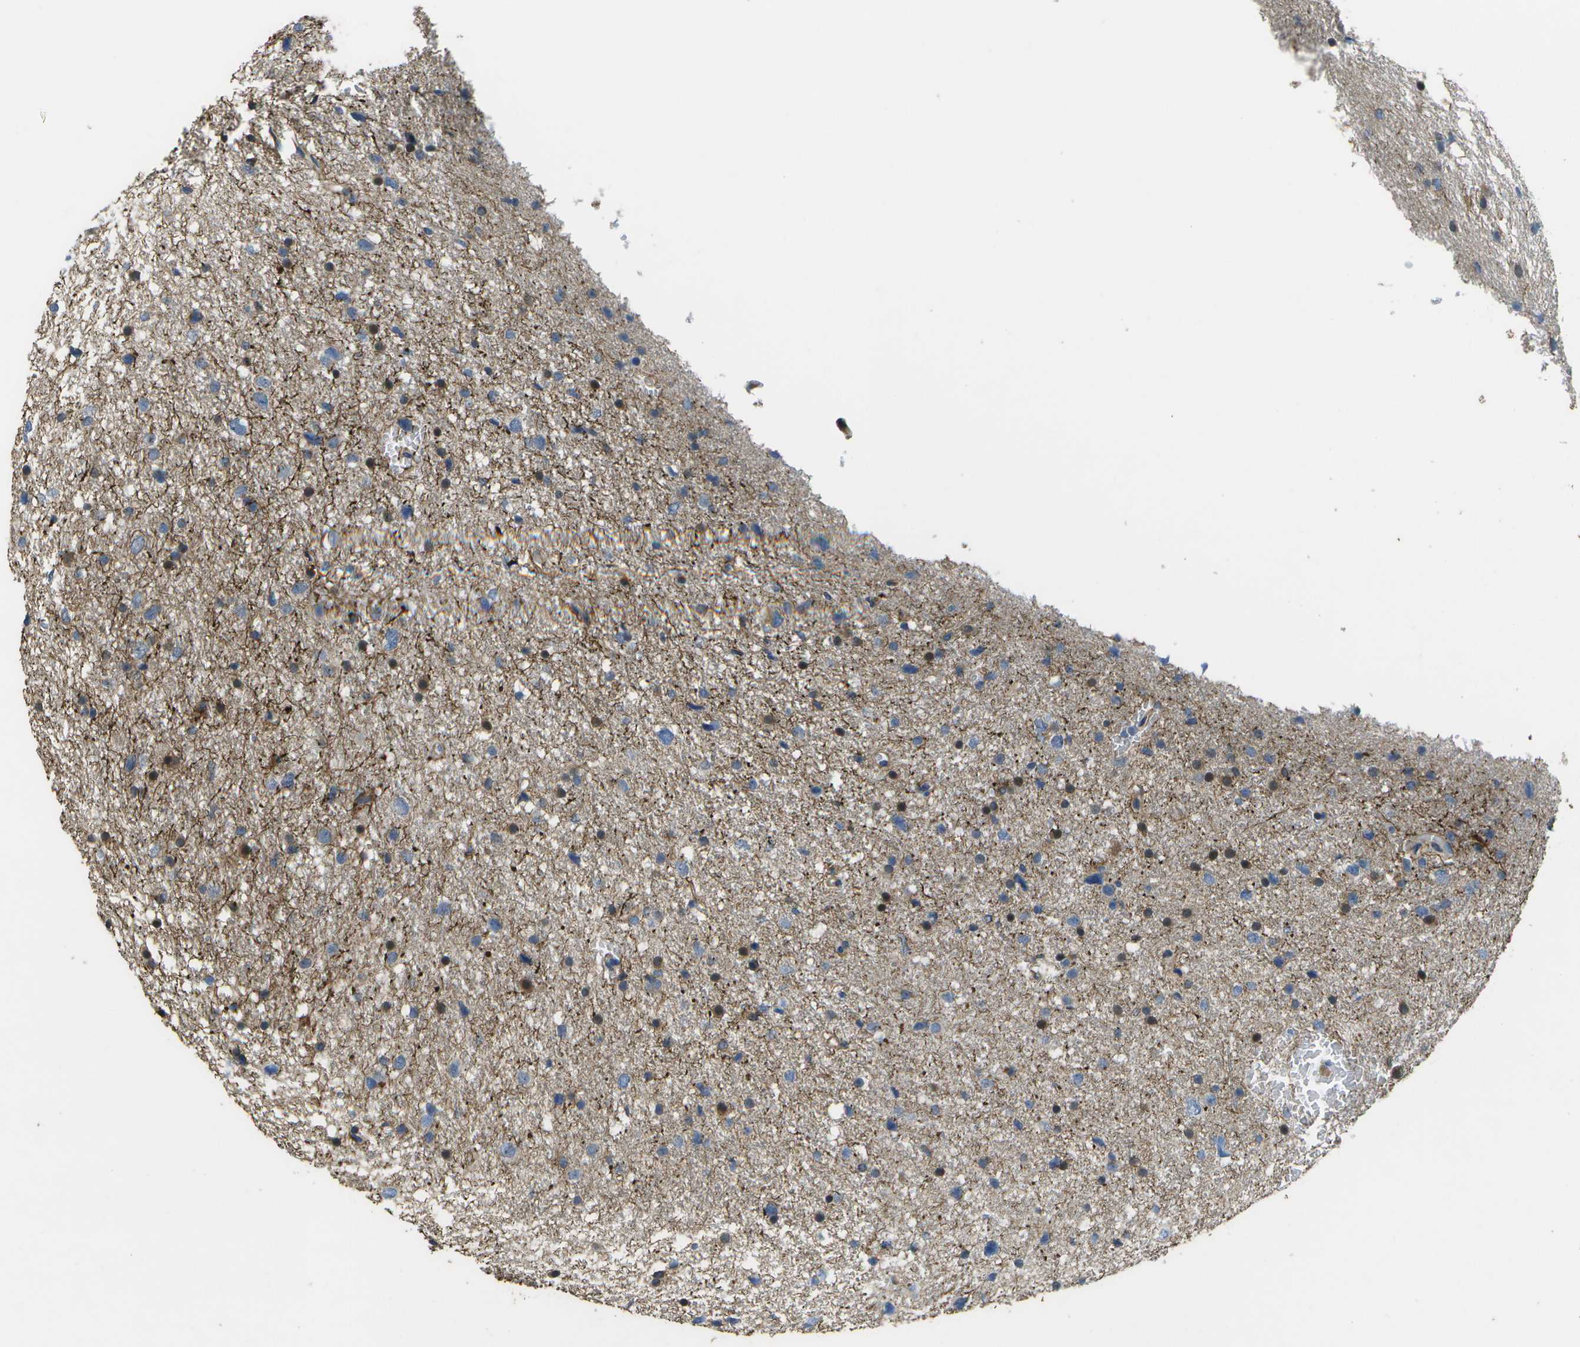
{"staining": {"intensity": "moderate", "quantity": "25%-75%", "location": "cytoplasmic/membranous"}, "tissue": "glioma", "cell_type": "Tumor cells", "image_type": "cancer", "snomed": [{"axis": "morphology", "description": "Glioma, malignant, Low grade"}, {"axis": "topography", "description": "Brain"}], "caption": "This is a photomicrograph of IHC staining of glioma, which shows moderate staining in the cytoplasmic/membranous of tumor cells.", "gene": "P3H1", "patient": {"sex": "female", "age": 37}}